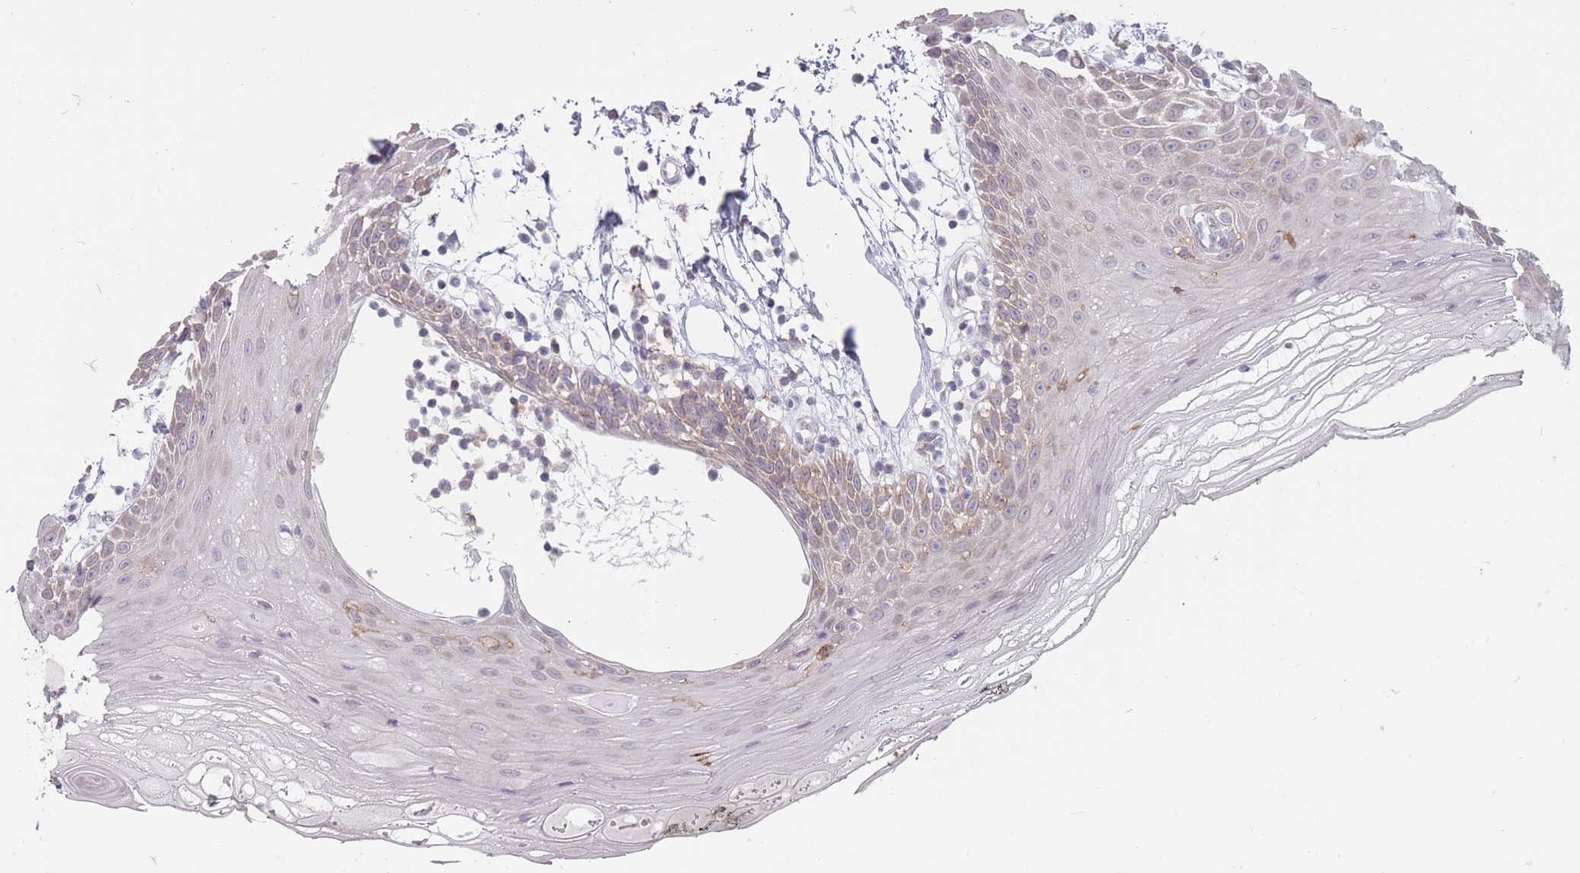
{"staining": {"intensity": "weak", "quantity": "25%-75%", "location": "cytoplasmic/membranous"}, "tissue": "oral mucosa", "cell_type": "Squamous epithelial cells", "image_type": "normal", "snomed": [{"axis": "morphology", "description": "Normal tissue, NOS"}, {"axis": "topography", "description": "Oral tissue"}, {"axis": "topography", "description": "Tounge, NOS"}], "caption": "Immunohistochemical staining of benign oral mucosa reveals low levels of weak cytoplasmic/membranous staining in approximately 25%-75% of squamous epithelial cells. The staining was performed using DAB to visualize the protein expression in brown, while the nuclei were stained in blue with hematoxylin (Magnification: 20x).", "gene": "PCDH12", "patient": {"sex": "female", "age": 59}}